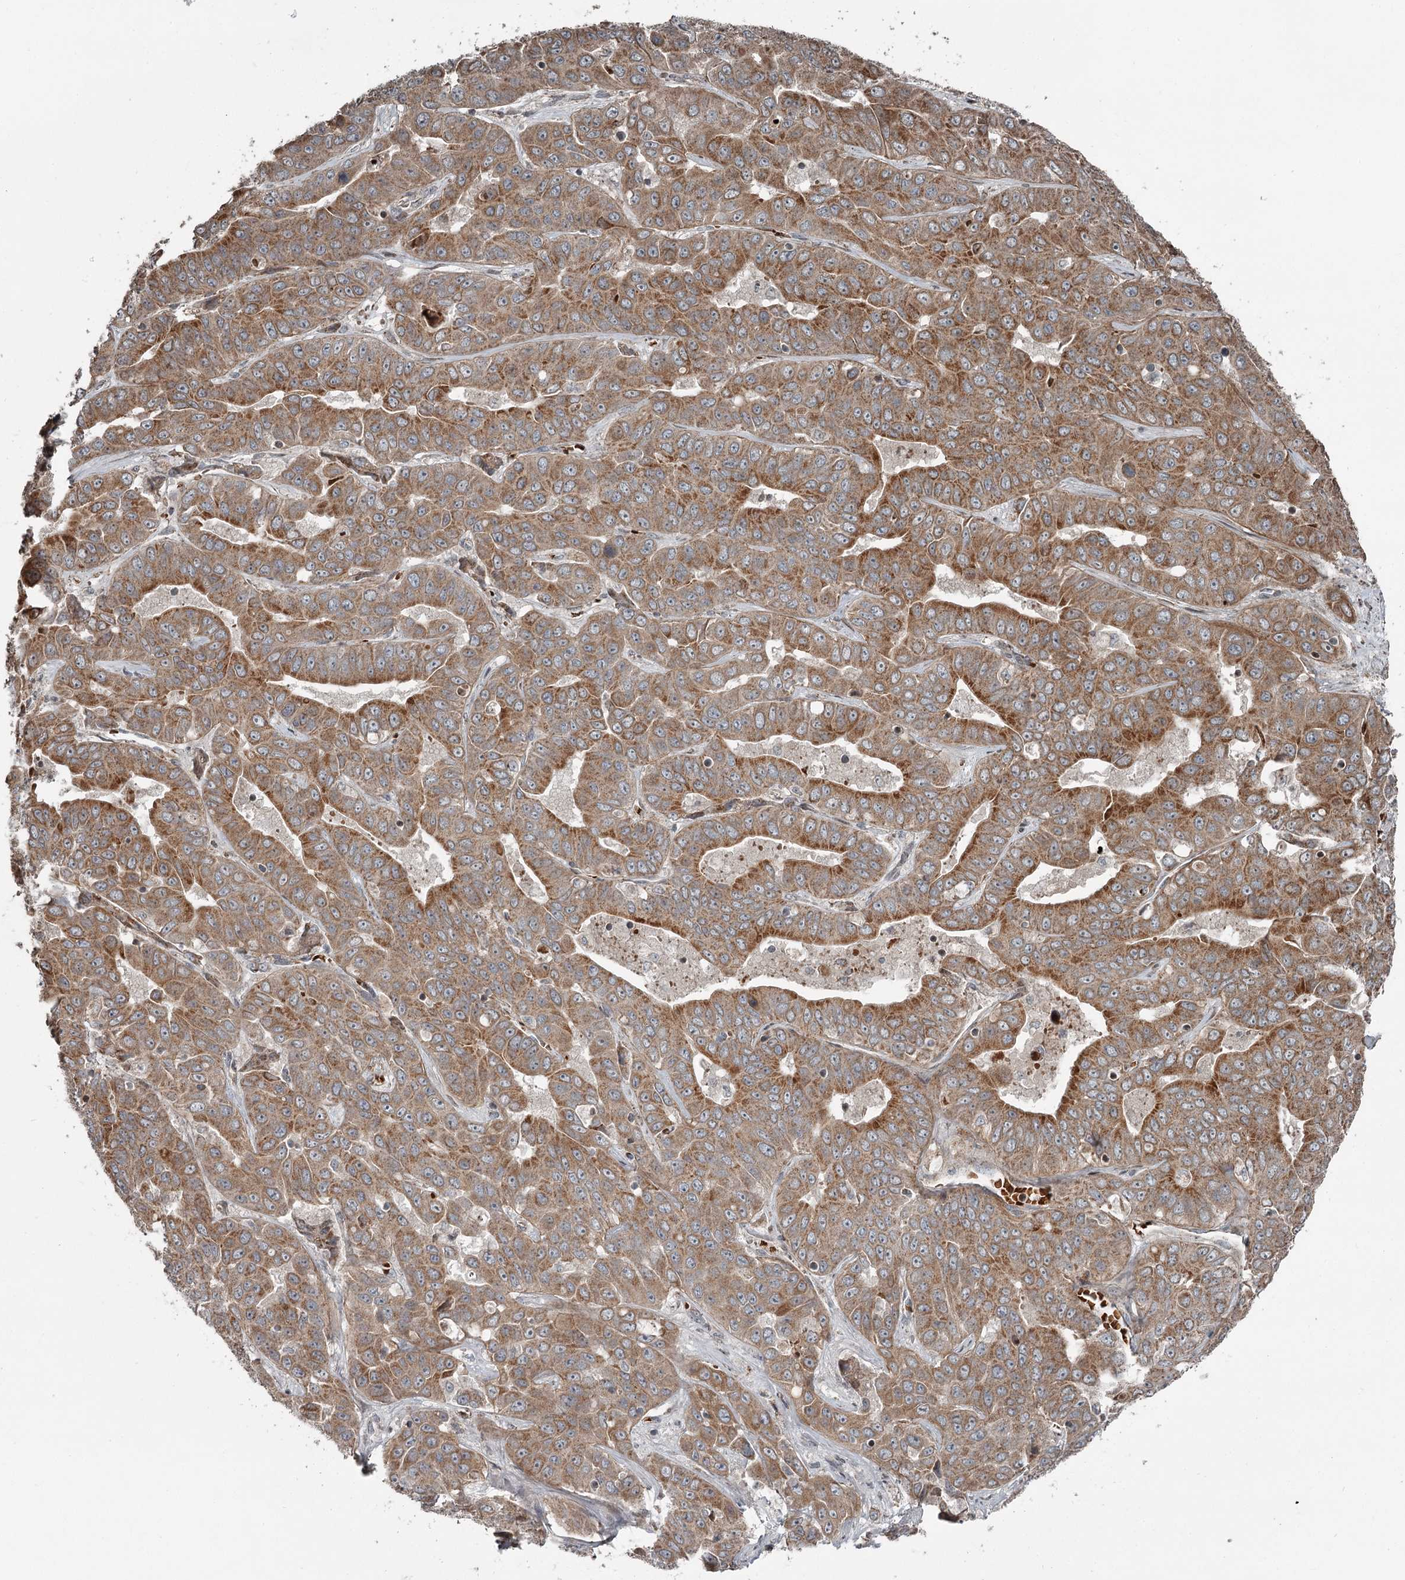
{"staining": {"intensity": "moderate", "quantity": ">75%", "location": "cytoplasmic/membranous"}, "tissue": "liver cancer", "cell_type": "Tumor cells", "image_type": "cancer", "snomed": [{"axis": "morphology", "description": "Cholangiocarcinoma"}, {"axis": "topography", "description": "Liver"}], "caption": "Brown immunohistochemical staining in liver cancer (cholangiocarcinoma) shows moderate cytoplasmic/membranous expression in approximately >75% of tumor cells.", "gene": "RASSF8", "patient": {"sex": "female", "age": 52}}